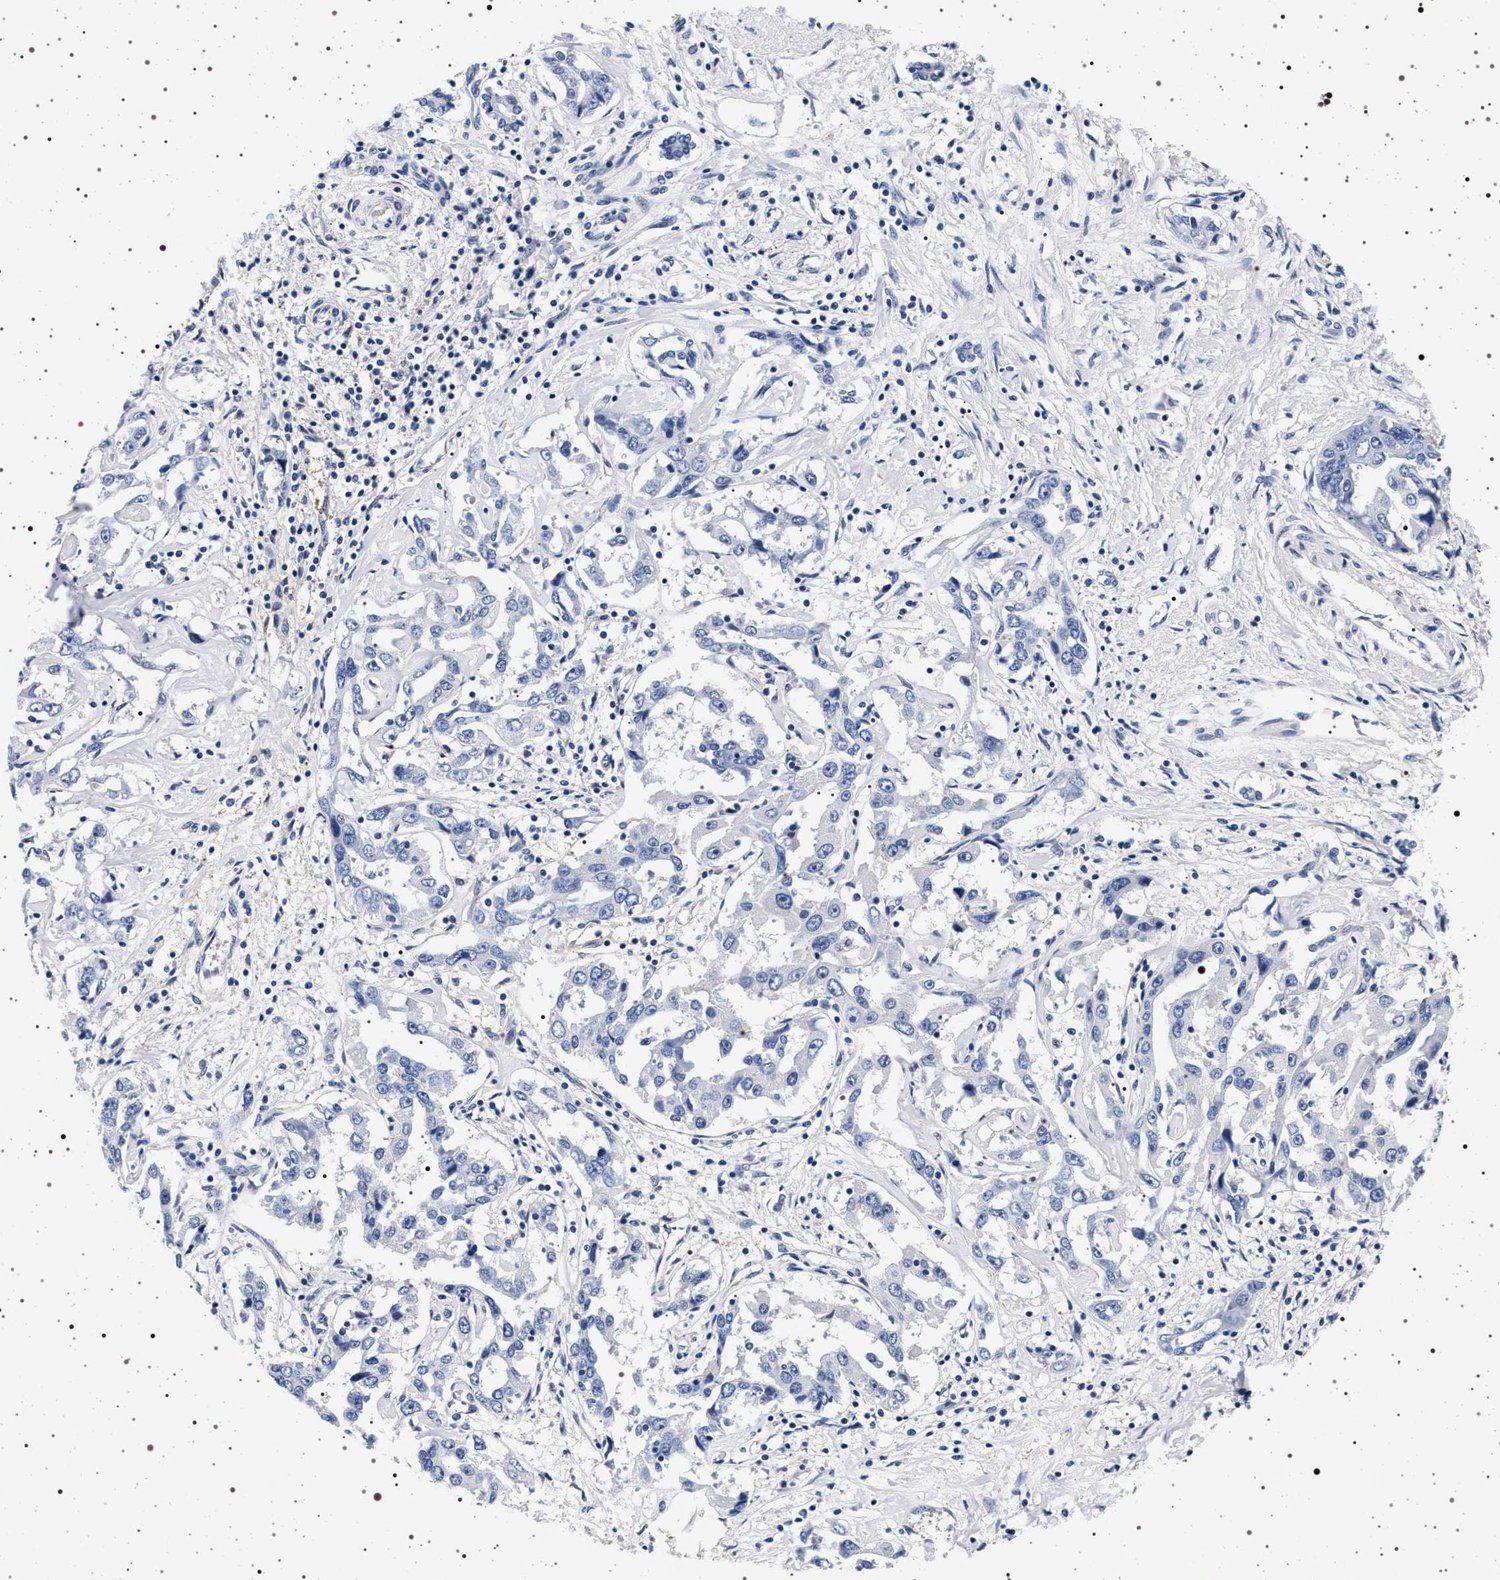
{"staining": {"intensity": "negative", "quantity": "none", "location": "none"}, "tissue": "liver cancer", "cell_type": "Tumor cells", "image_type": "cancer", "snomed": [{"axis": "morphology", "description": "Cholangiocarcinoma"}, {"axis": "topography", "description": "Liver"}], "caption": "Human liver cholangiocarcinoma stained for a protein using immunohistochemistry (IHC) exhibits no staining in tumor cells.", "gene": "HSD17B1", "patient": {"sex": "male", "age": 59}}